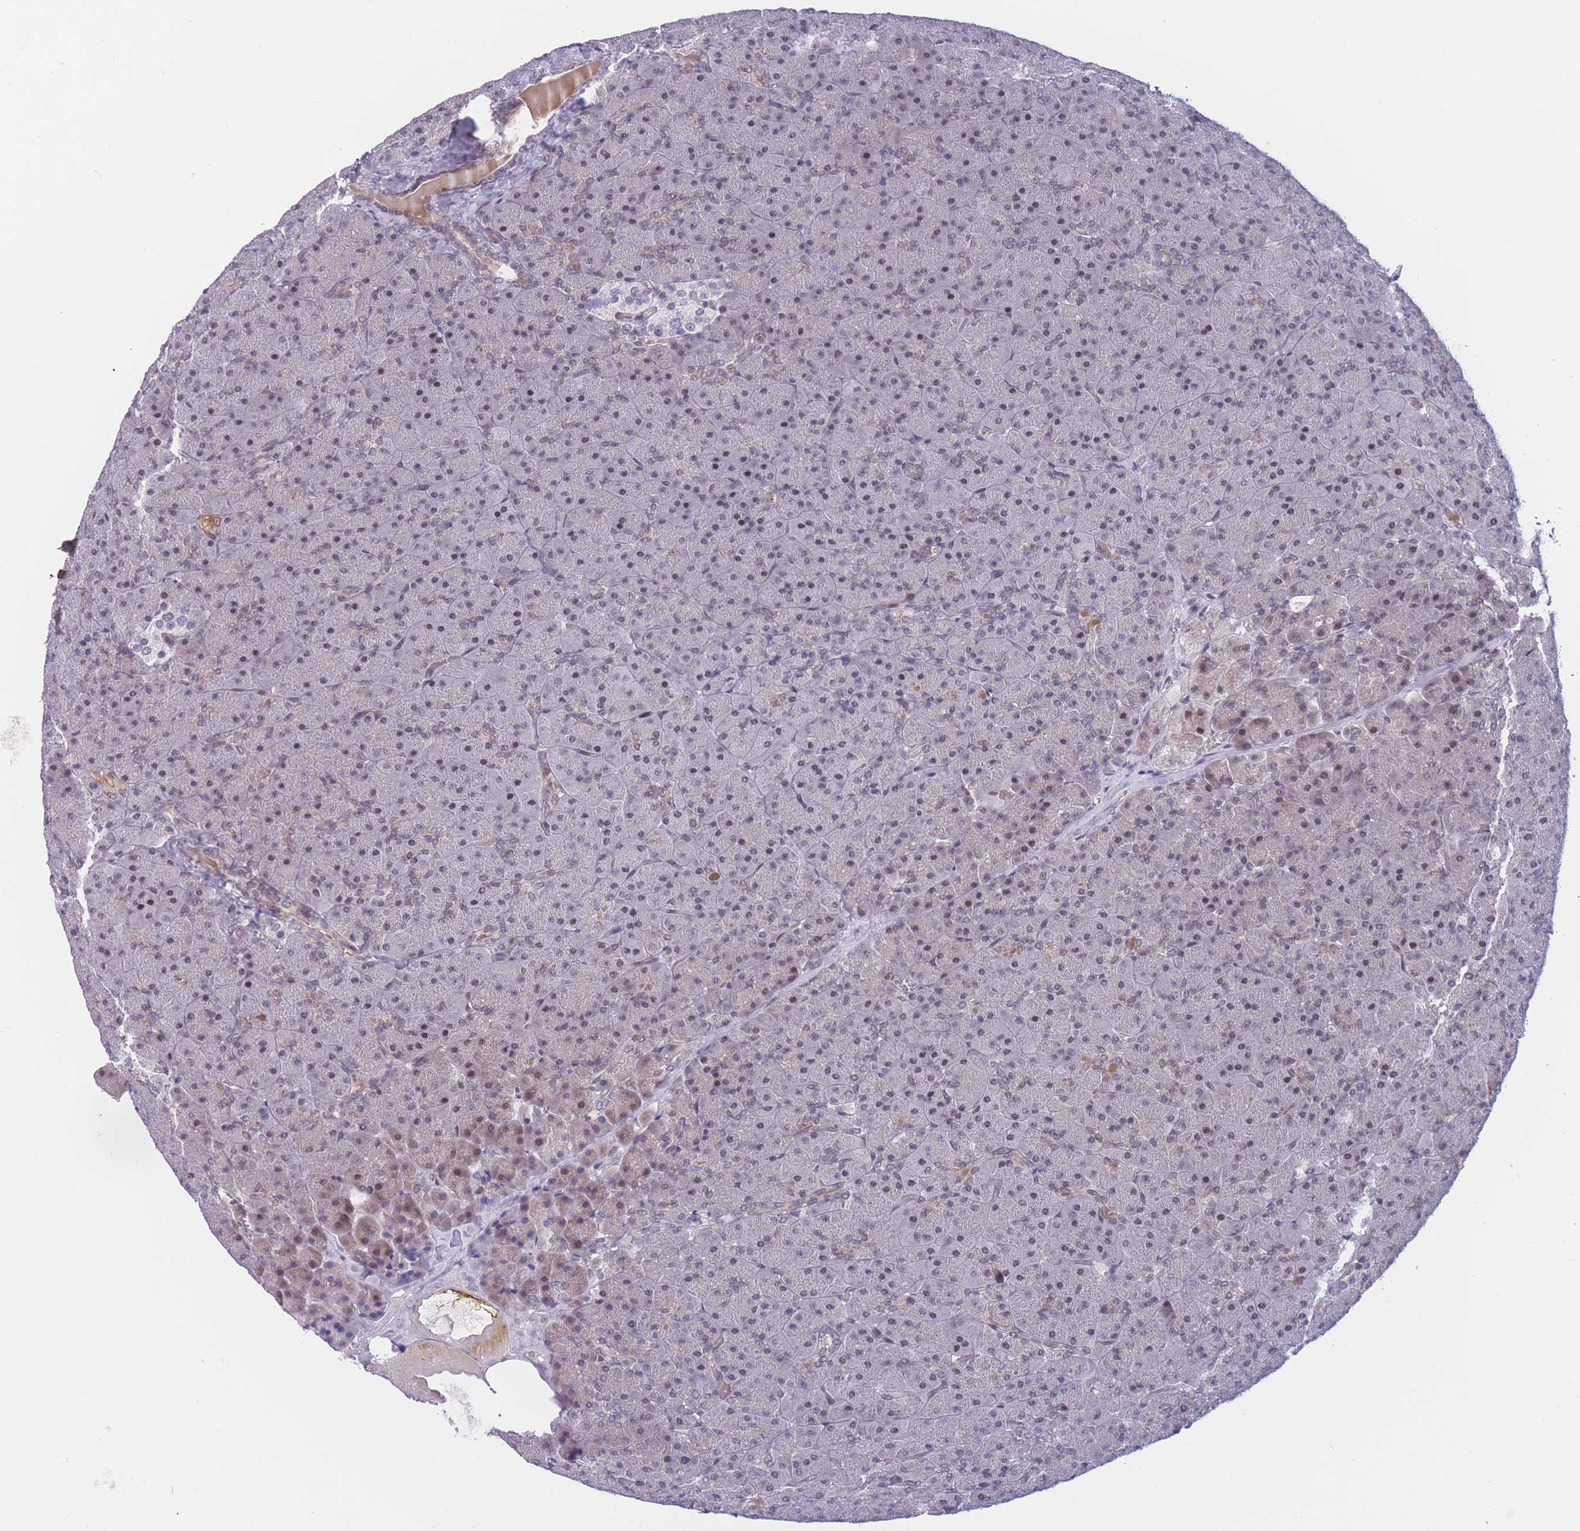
{"staining": {"intensity": "moderate", "quantity": "<25%", "location": "cytoplasmic/membranous,nuclear"}, "tissue": "pancreas", "cell_type": "Exocrine glandular cells", "image_type": "normal", "snomed": [{"axis": "morphology", "description": "Normal tissue, NOS"}, {"axis": "topography", "description": "Pancreas"}], "caption": "This photomicrograph demonstrates unremarkable pancreas stained with immunohistochemistry (IHC) to label a protein in brown. The cytoplasmic/membranous,nuclear of exocrine glandular cells show moderate positivity for the protein. Nuclei are counter-stained blue.", "gene": "BCL9L", "patient": {"sex": "male", "age": 36}}